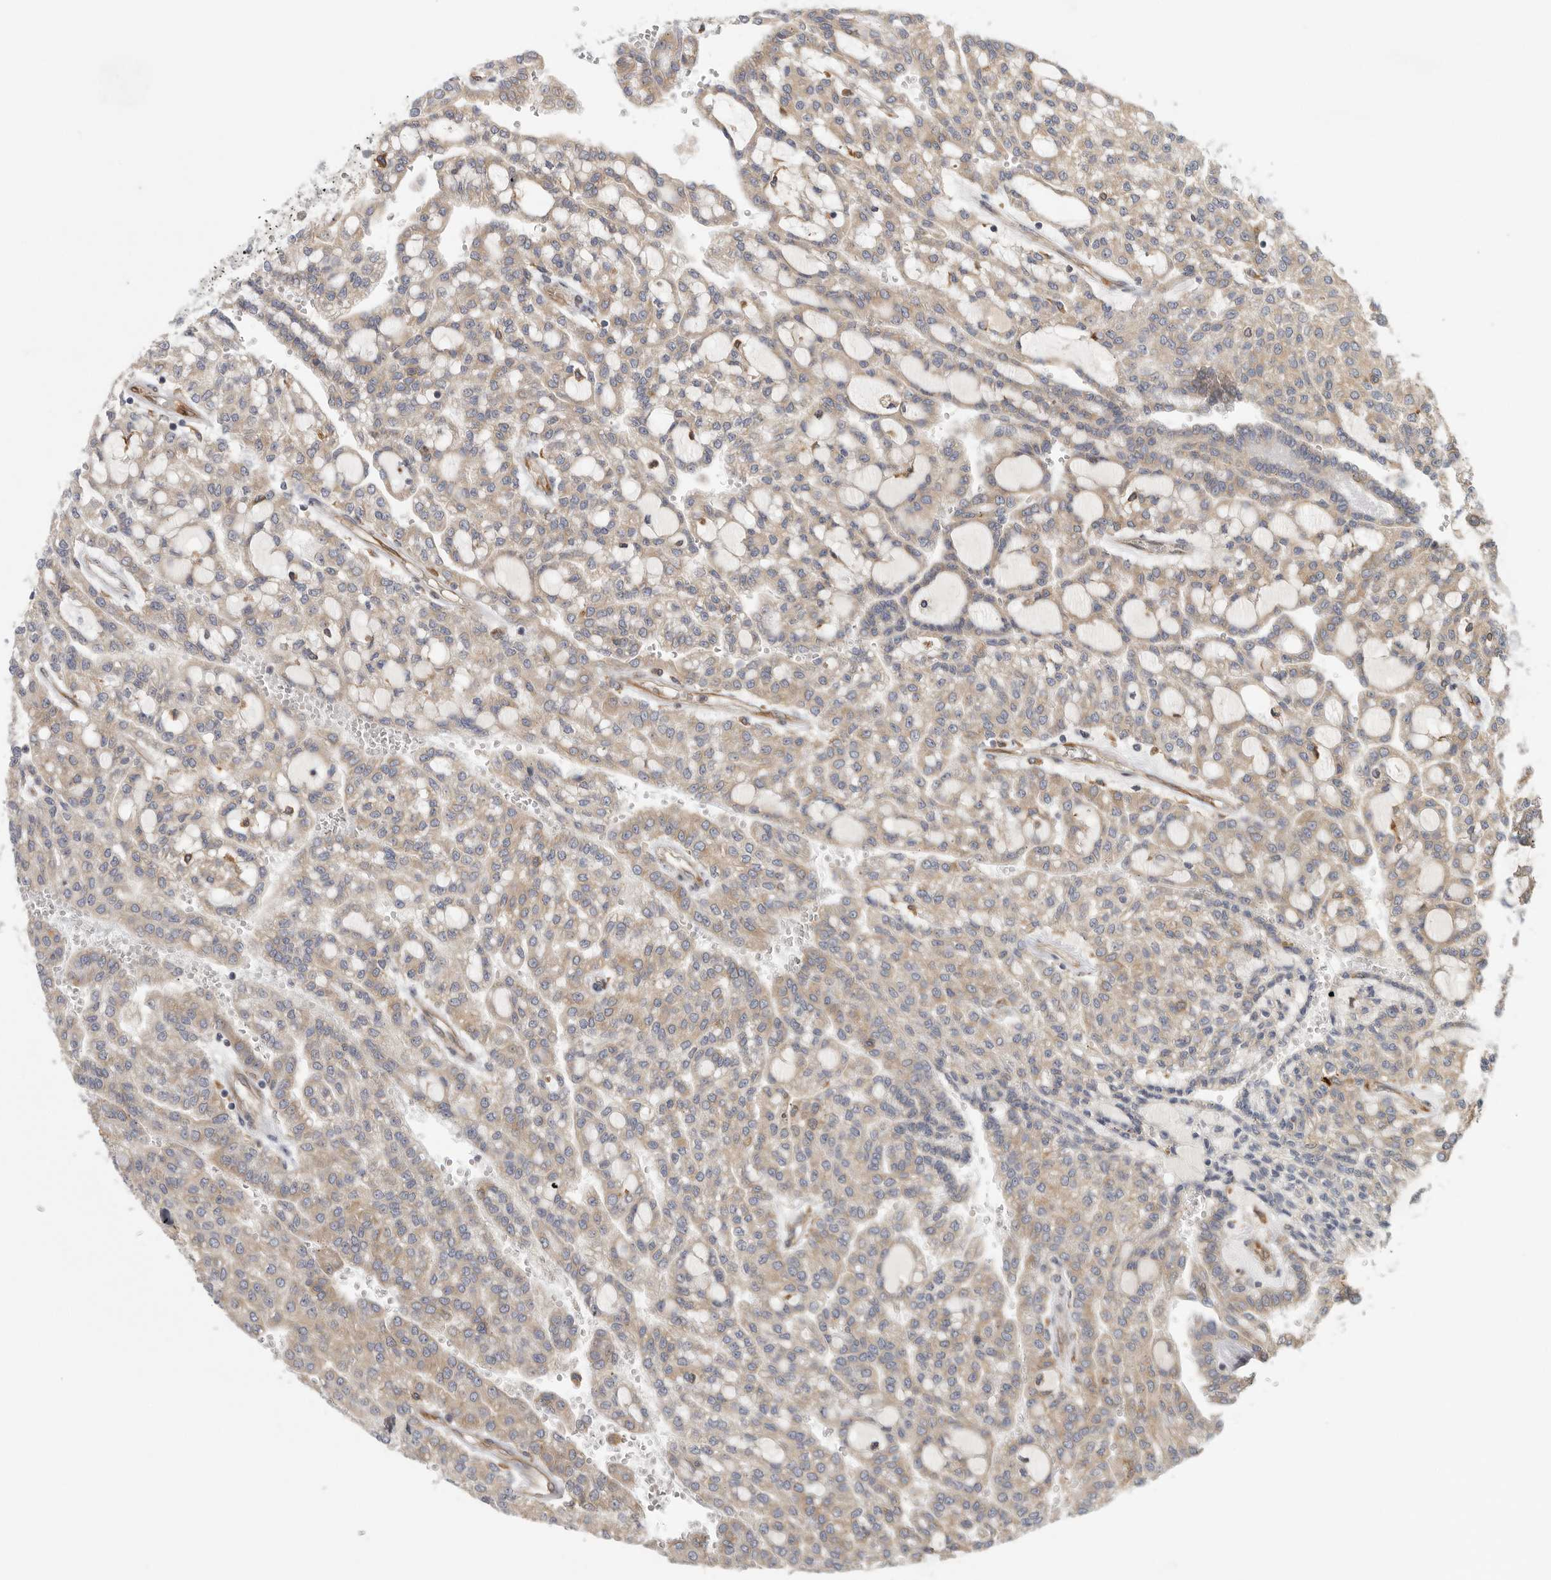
{"staining": {"intensity": "weak", "quantity": ">75%", "location": "cytoplasmic/membranous"}, "tissue": "renal cancer", "cell_type": "Tumor cells", "image_type": "cancer", "snomed": [{"axis": "morphology", "description": "Adenocarcinoma, NOS"}, {"axis": "topography", "description": "Kidney"}], "caption": "This image reveals IHC staining of renal cancer (adenocarcinoma), with low weak cytoplasmic/membranous positivity in approximately >75% of tumor cells.", "gene": "BCAP29", "patient": {"sex": "male", "age": 63}}